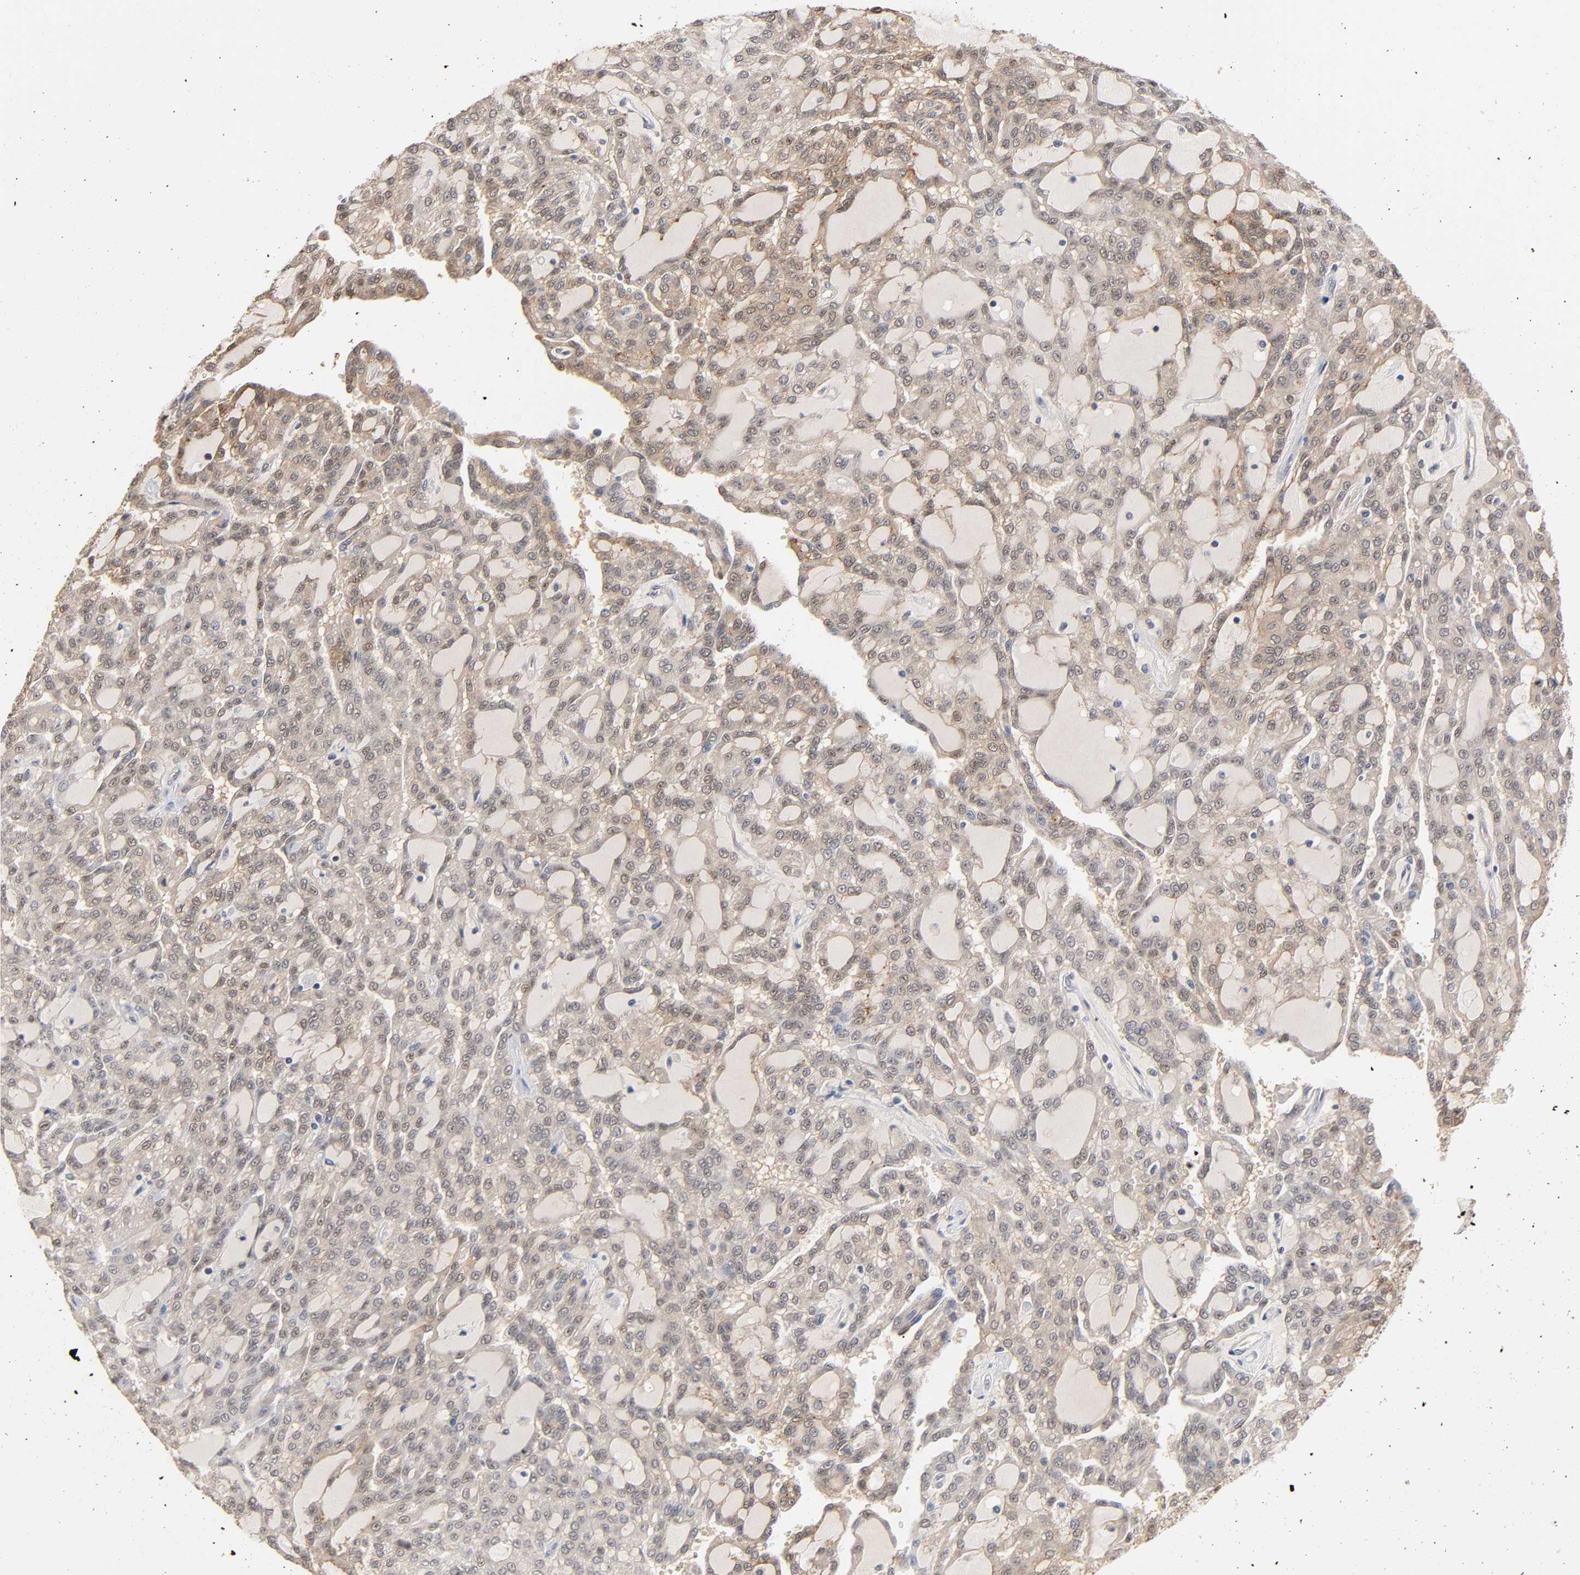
{"staining": {"intensity": "weak", "quantity": "25%-75%", "location": "cytoplasmic/membranous"}, "tissue": "renal cancer", "cell_type": "Tumor cells", "image_type": "cancer", "snomed": [{"axis": "morphology", "description": "Adenocarcinoma, NOS"}, {"axis": "topography", "description": "Kidney"}], "caption": "Human renal cancer (adenocarcinoma) stained for a protein (brown) demonstrates weak cytoplasmic/membranous positive staining in approximately 25%-75% of tumor cells.", "gene": "HTR1E", "patient": {"sex": "male", "age": 63}}